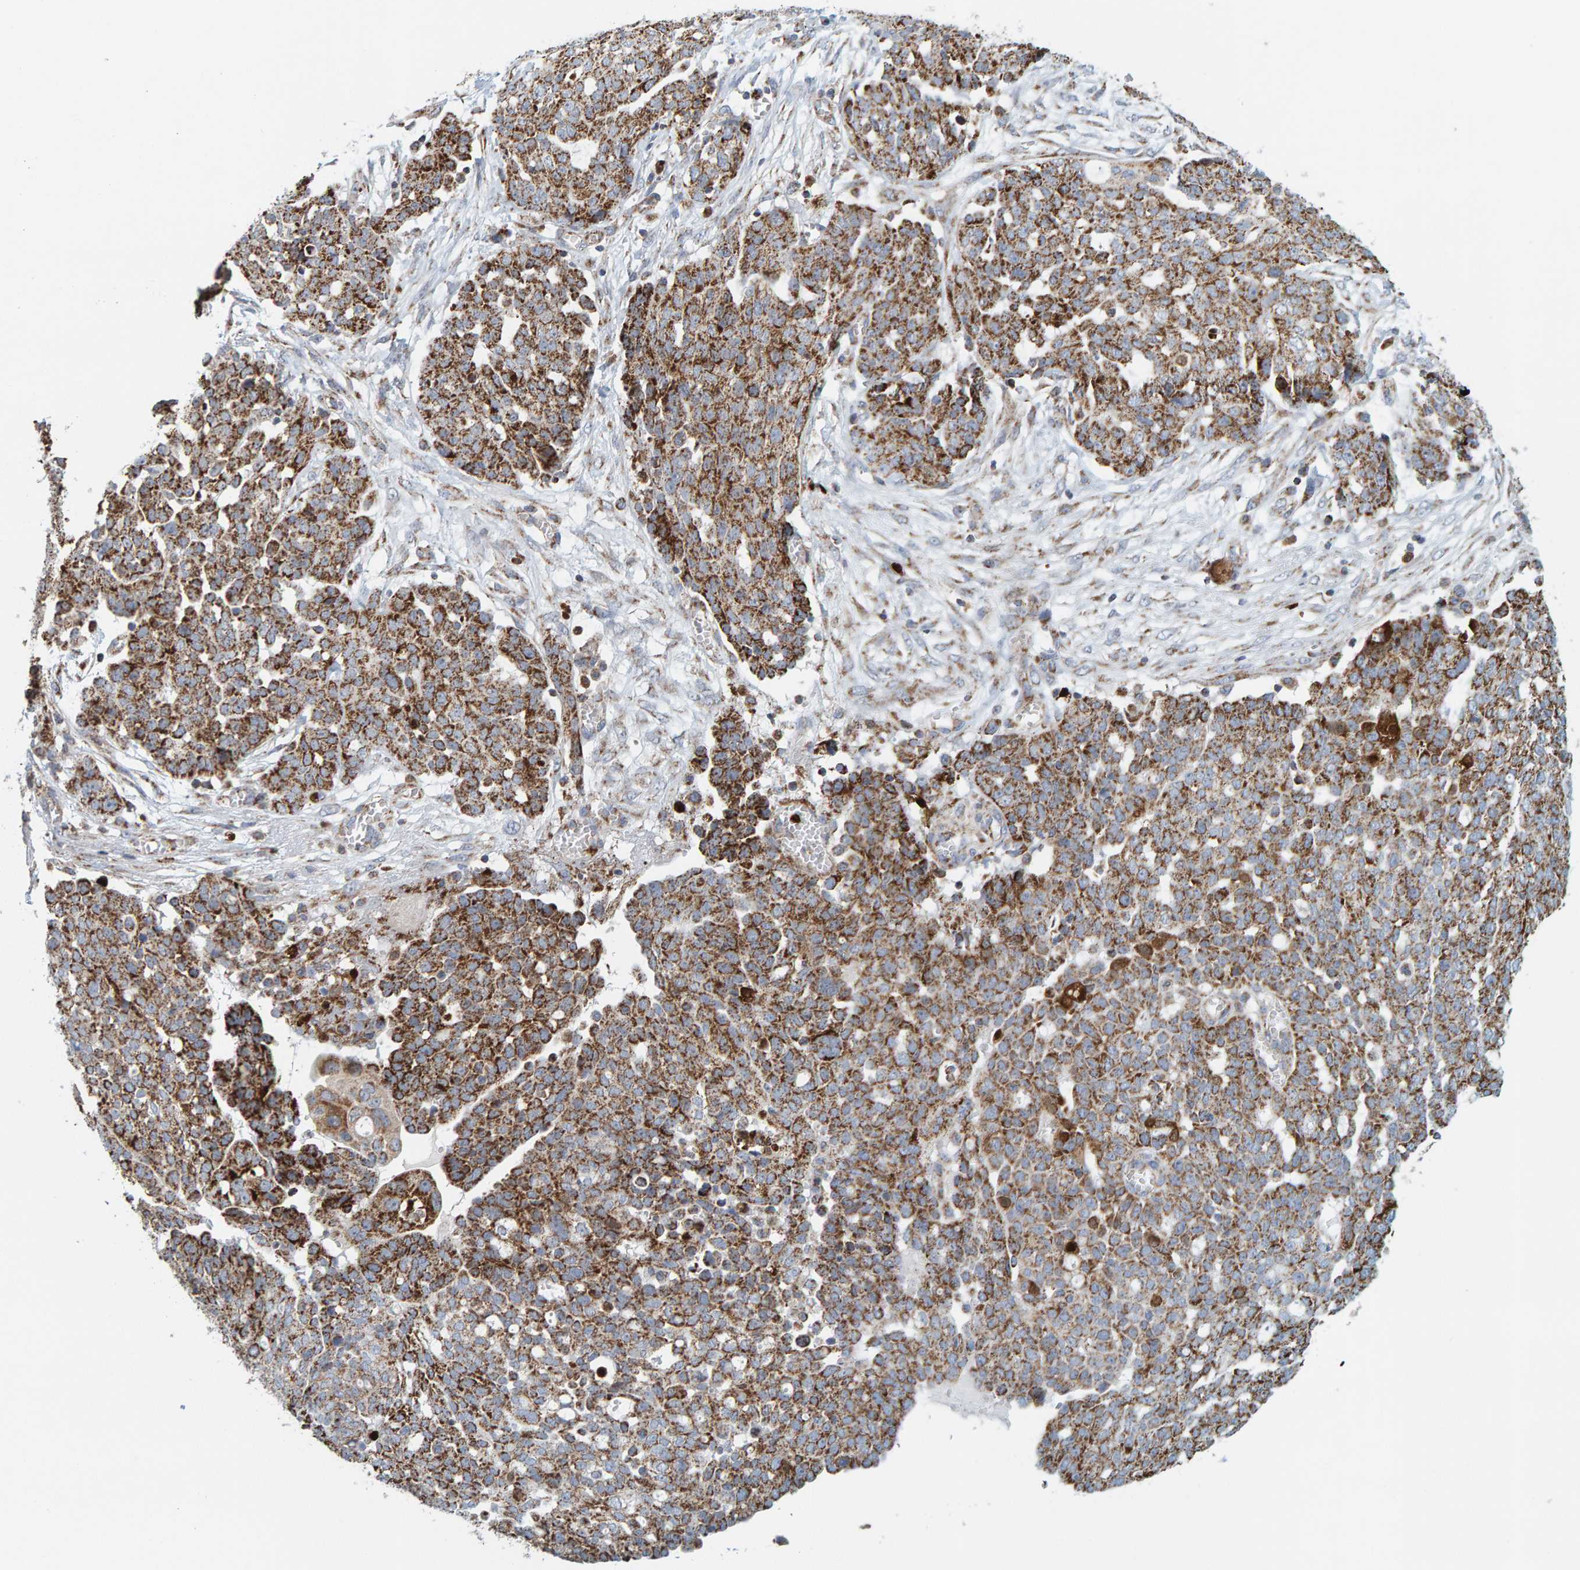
{"staining": {"intensity": "strong", "quantity": ">75%", "location": "cytoplasmic/membranous"}, "tissue": "ovarian cancer", "cell_type": "Tumor cells", "image_type": "cancer", "snomed": [{"axis": "morphology", "description": "Cystadenocarcinoma, serous, NOS"}, {"axis": "topography", "description": "Soft tissue"}, {"axis": "topography", "description": "Ovary"}], "caption": "Ovarian cancer (serous cystadenocarcinoma) stained with a protein marker exhibits strong staining in tumor cells.", "gene": "B9D1", "patient": {"sex": "female", "age": 57}}